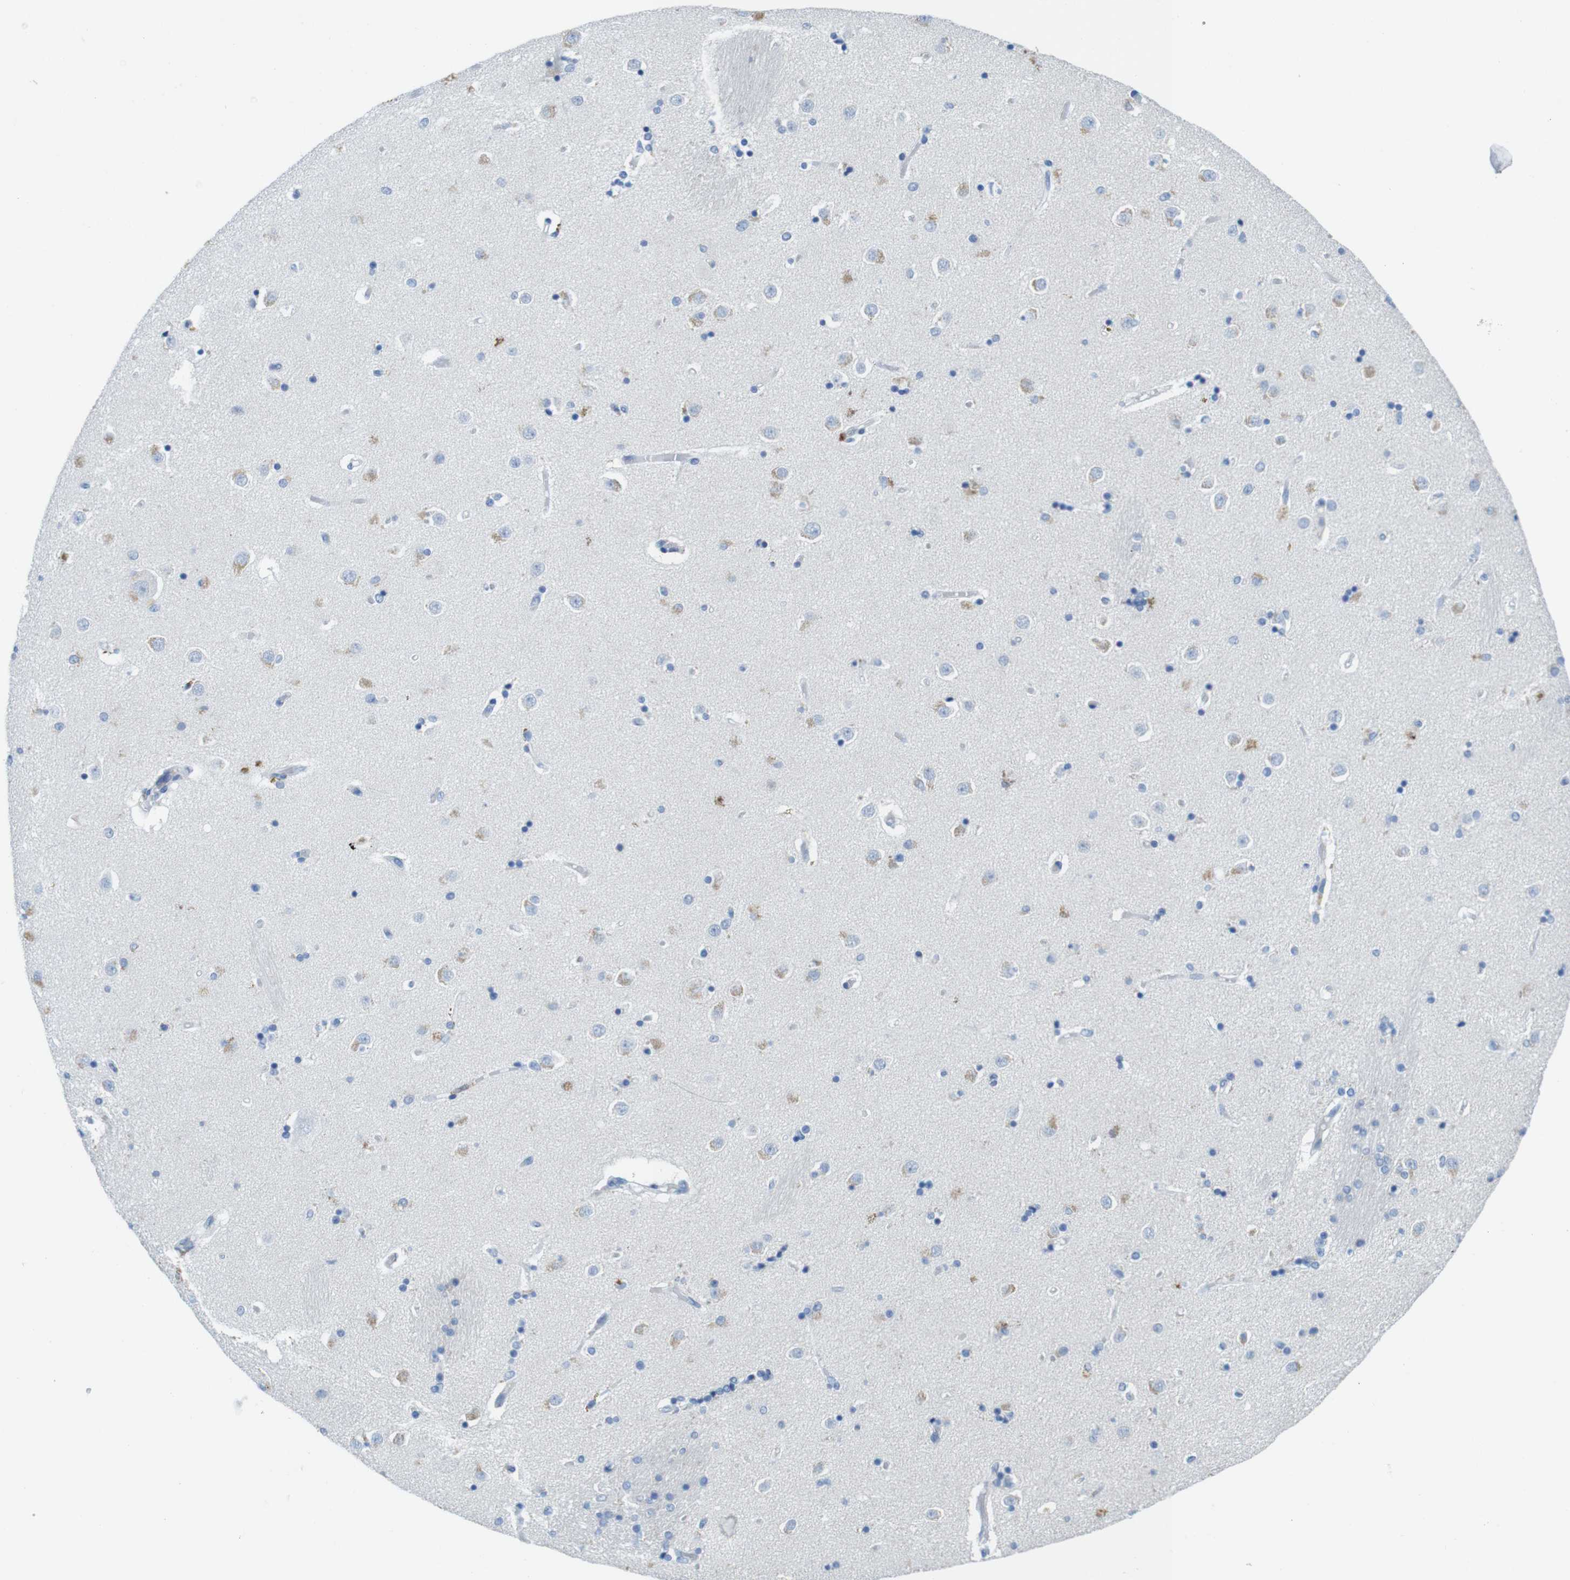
{"staining": {"intensity": "negative", "quantity": "none", "location": "none"}, "tissue": "caudate", "cell_type": "Glial cells", "image_type": "normal", "snomed": [{"axis": "morphology", "description": "Normal tissue, NOS"}, {"axis": "topography", "description": "Lateral ventricle wall"}], "caption": "Glial cells are negative for brown protein staining in benign caudate. (Stains: DAB (3,3'-diaminobenzidine) immunohistochemistry (IHC) with hematoxylin counter stain, Microscopy: brightfield microscopy at high magnification).", "gene": "CD5", "patient": {"sex": "female", "age": 54}}